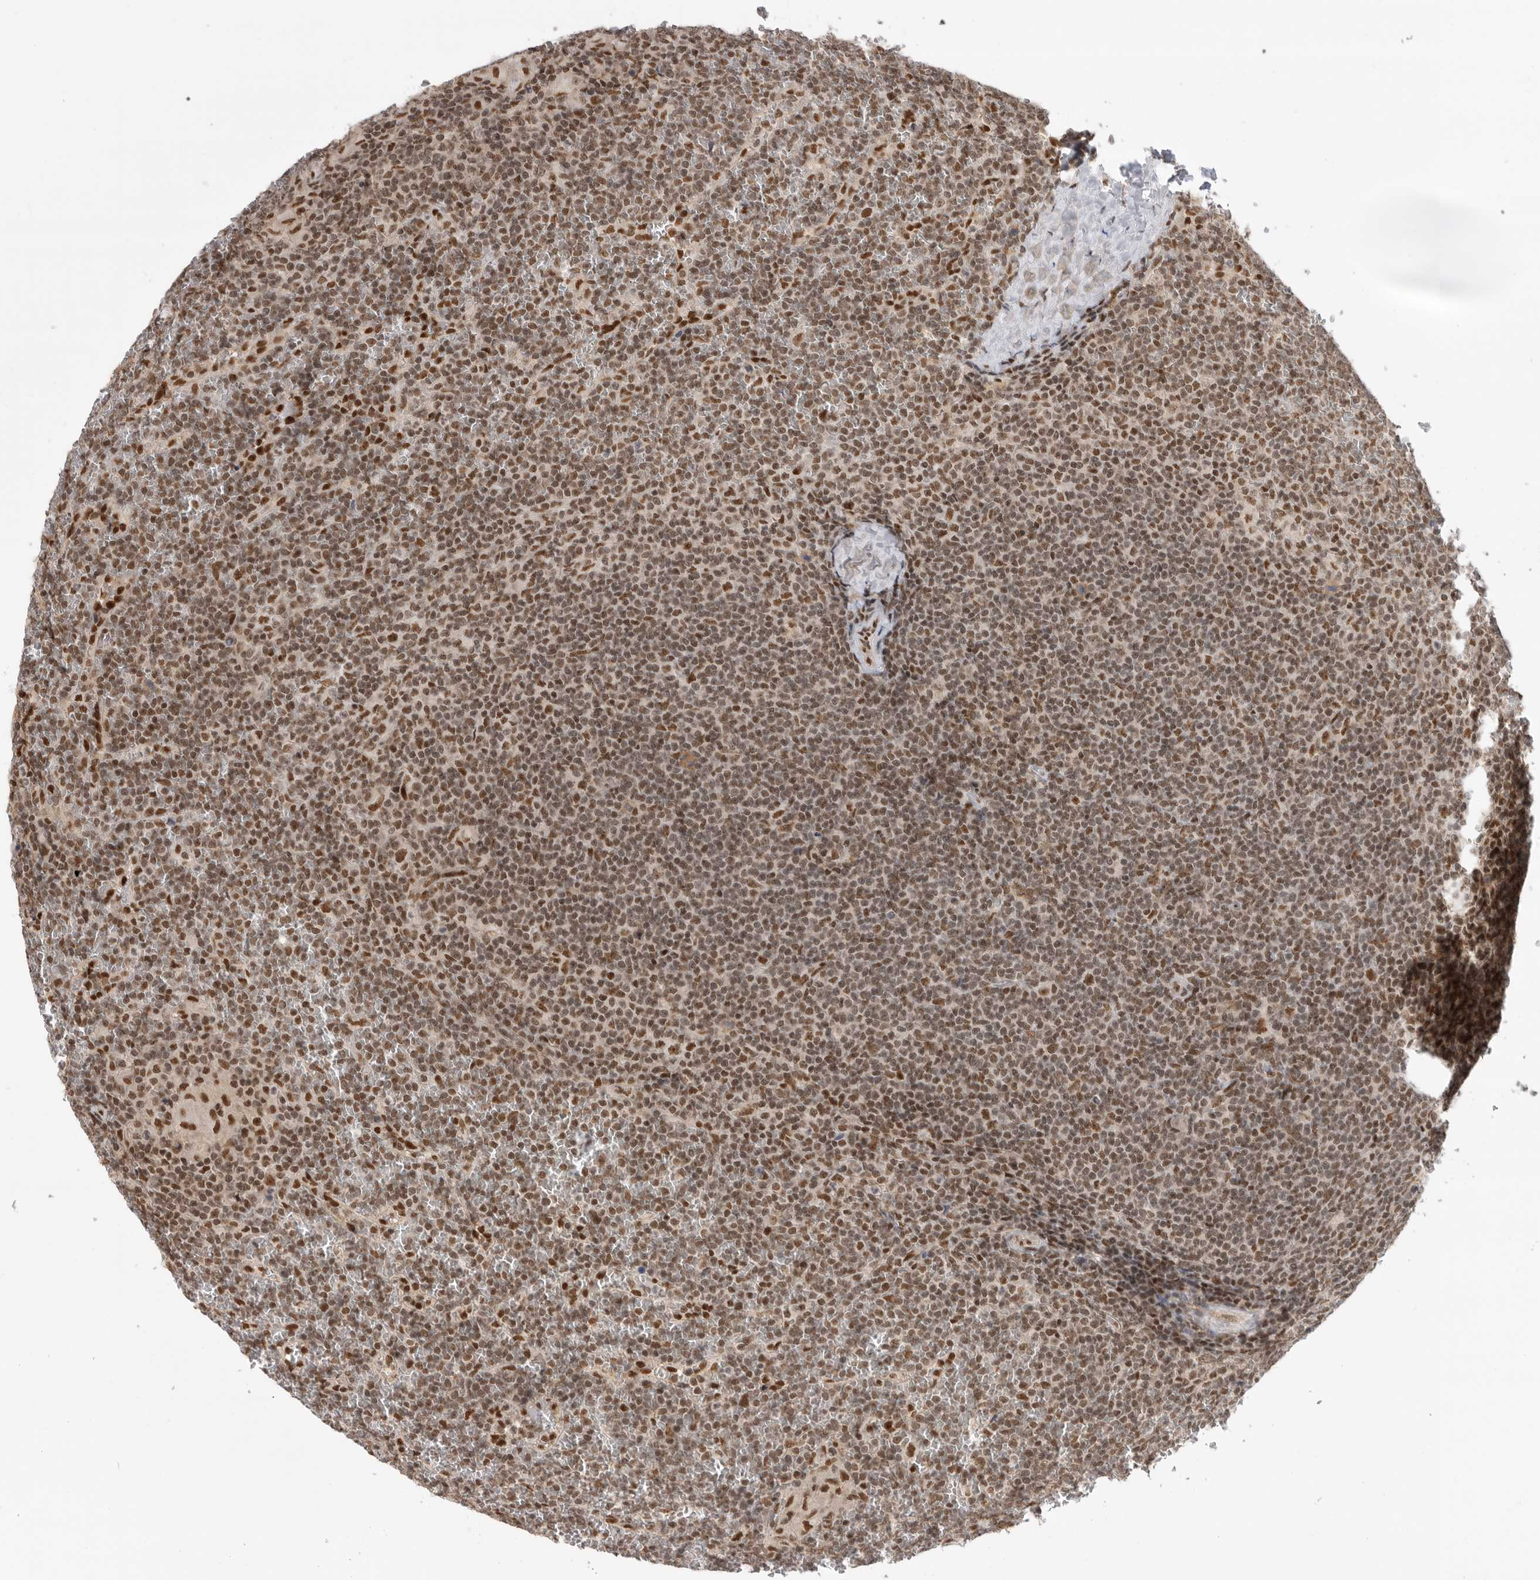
{"staining": {"intensity": "moderate", "quantity": ">75%", "location": "nuclear"}, "tissue": "lymphoma", "cell_type": "Tumor cells", "image_type": "cancer", "snomed": [{"axis": "morphology", "description": "Malignant lymphoma, non-Hodgkin's type, Low grade"}, {"axis": "topography", "description": "Spleen"}], "caption": "Human malignant lymphoma, non-Hodgkin's type (low-grade) stained with a brown dye shows moderate nuclear positive positivity in approximately >75% of tumor cells.", "gene": "ZNF830", "patient": {"sex": "female", "age": 19}}